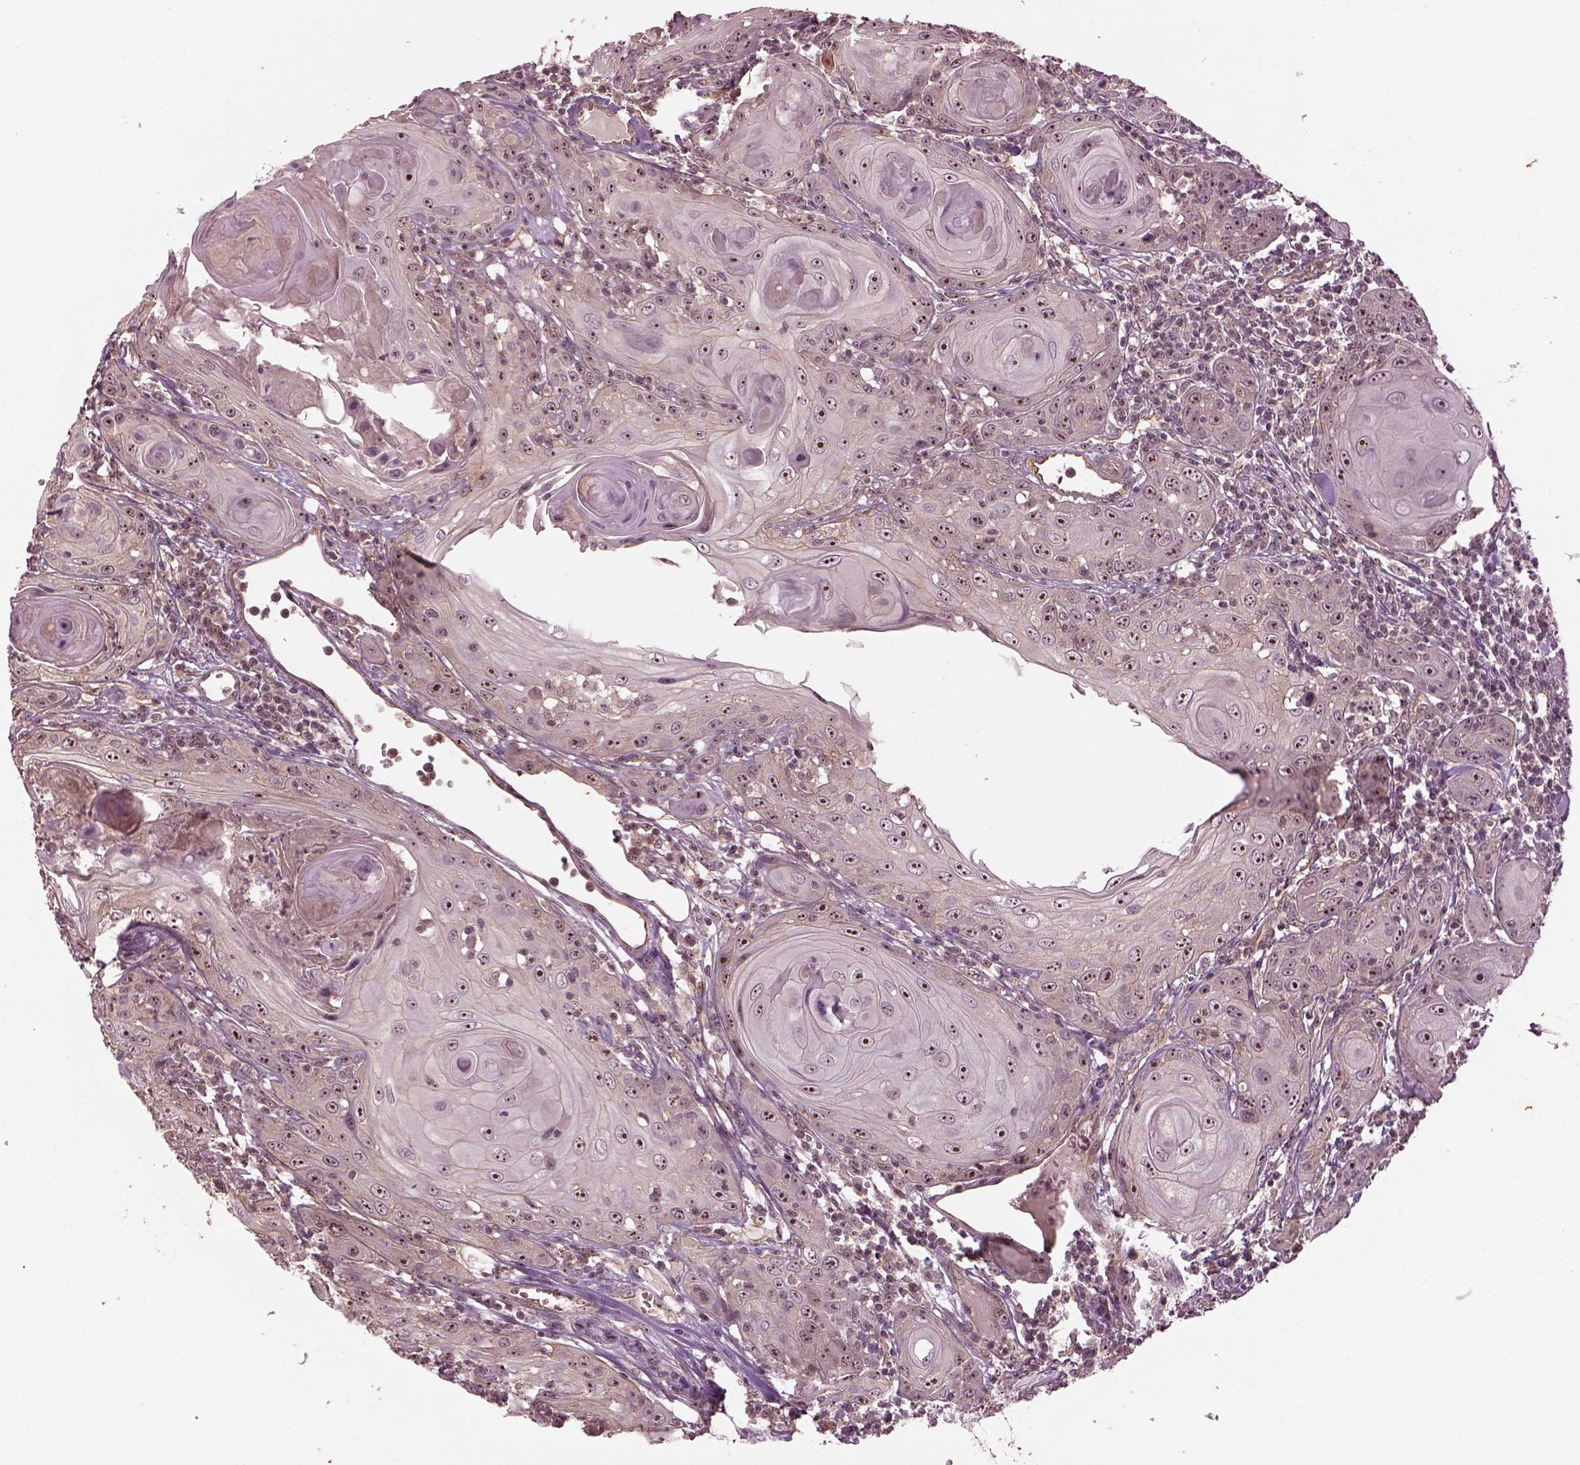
{"staining": {"intensity": "strong", "quantity": "25%-75%", "location": "nuclear"}, "tissue": "head and neck cancer", "cell_type": "Tumor cells", "image_type": "cancer", "snomed": [{"axis": "morphology", "description": "Squamous cell carcinoma, NOS"}, {"axis": "topography", "description": "Head-Neck"}], "caption": "Immunohistochemistry (IHC) image of neoplastic tissue: head and neck squamous cell carcinoma stained using IHC displays high levels of strong protein expression localized specifically in the nuclear of tumor cells, appearing as a nuclear brown color.", "gene": "GNRH1", "patient": {"sex": "female", "age": 80}}